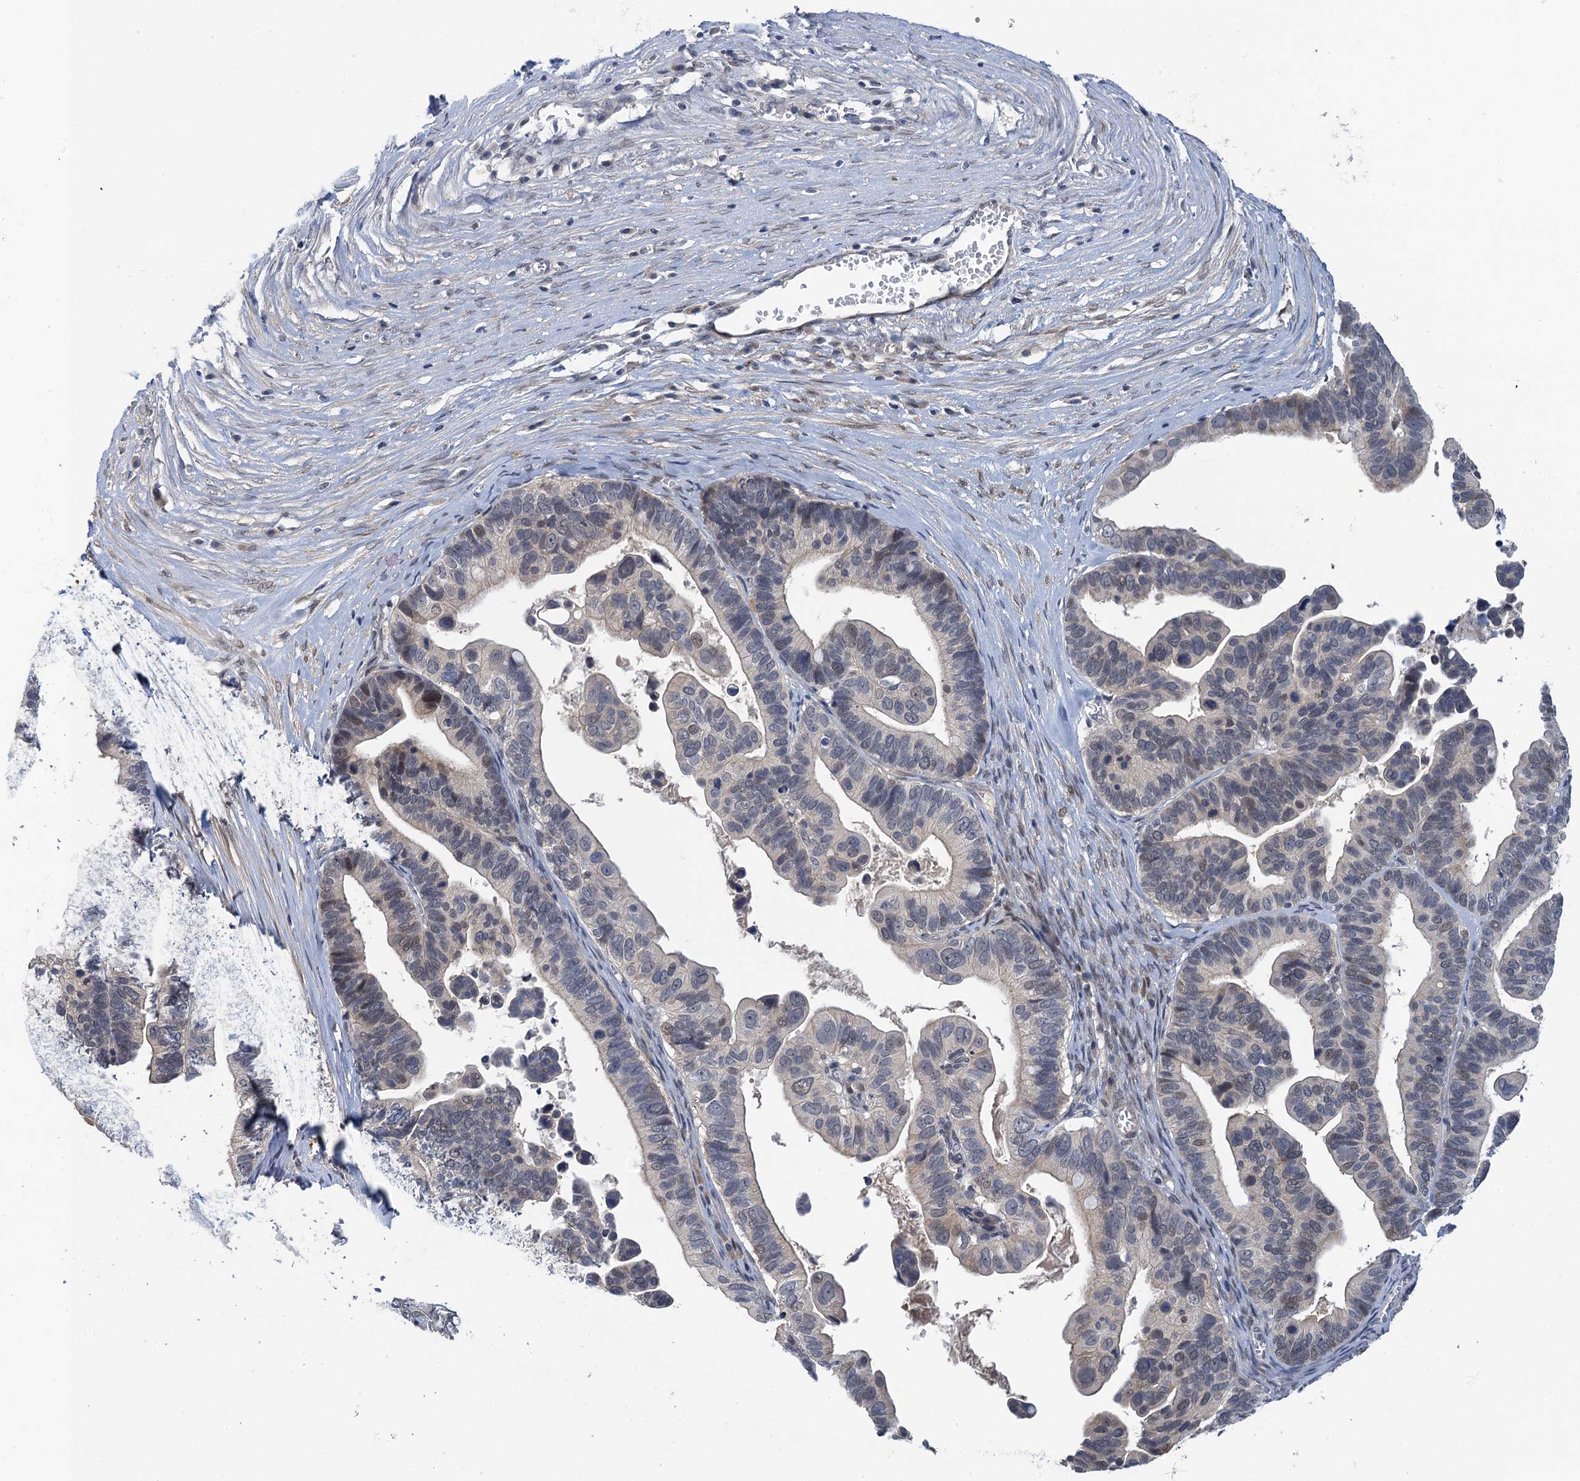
{"staining": {"intensity": "negative", "quantity": "none", "location": "none"}, "tissue": "ovarian cancer", "cell_type": "Tumor cells", "image_type": "cancer", "snomed": [{"axis": "morphology", "description": "Cystadenocarcinoma, serous, NOS"}, {"axis": "topography", "description": "Ovary"}], "caption": "The photomicrograph exhibits no staining of tumor cells in ovarian cancer (serous cystadenocarcinoma). (DAB (3,3'-diaminobenzidine) immunohistochemistry visualized using brightfield microscopy, high magnification).", "gene": "MRFAP1", "patient": {"sex": "female", "age": 56}}